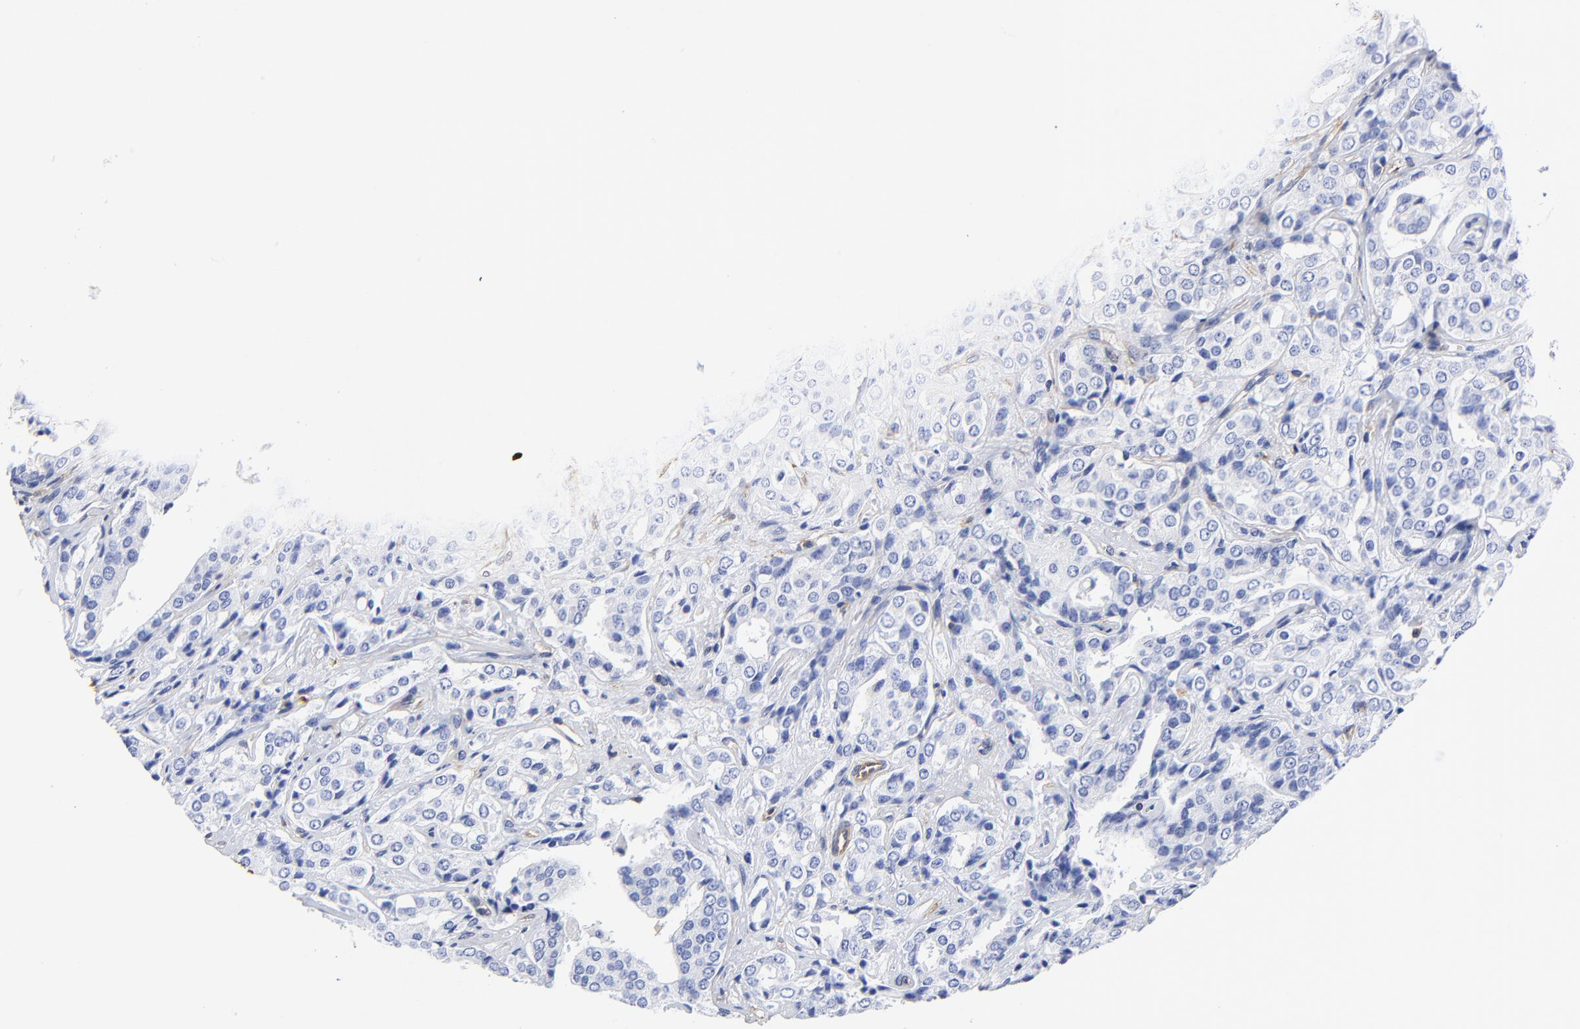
{"staining": {"intensity": "negative", "quantity": "none", "location": "none"}, "tissue": "prostate cancer", "cell_type": "Tumor cells", "image_type": "cancer", "snomed": [{"axis": "morphology", "description": "Adenocarcinoma, Medium grade"}, {"axis": "topography", "description": "Prostate"}], "caption": "Immunohistochemistry of prostate cancer shows no positivity in tumor cells. (IHC, brightfield microscopy, high magnification).", "gene": "TAGLN2", "patient": {"sex": "male", "age": 60}}